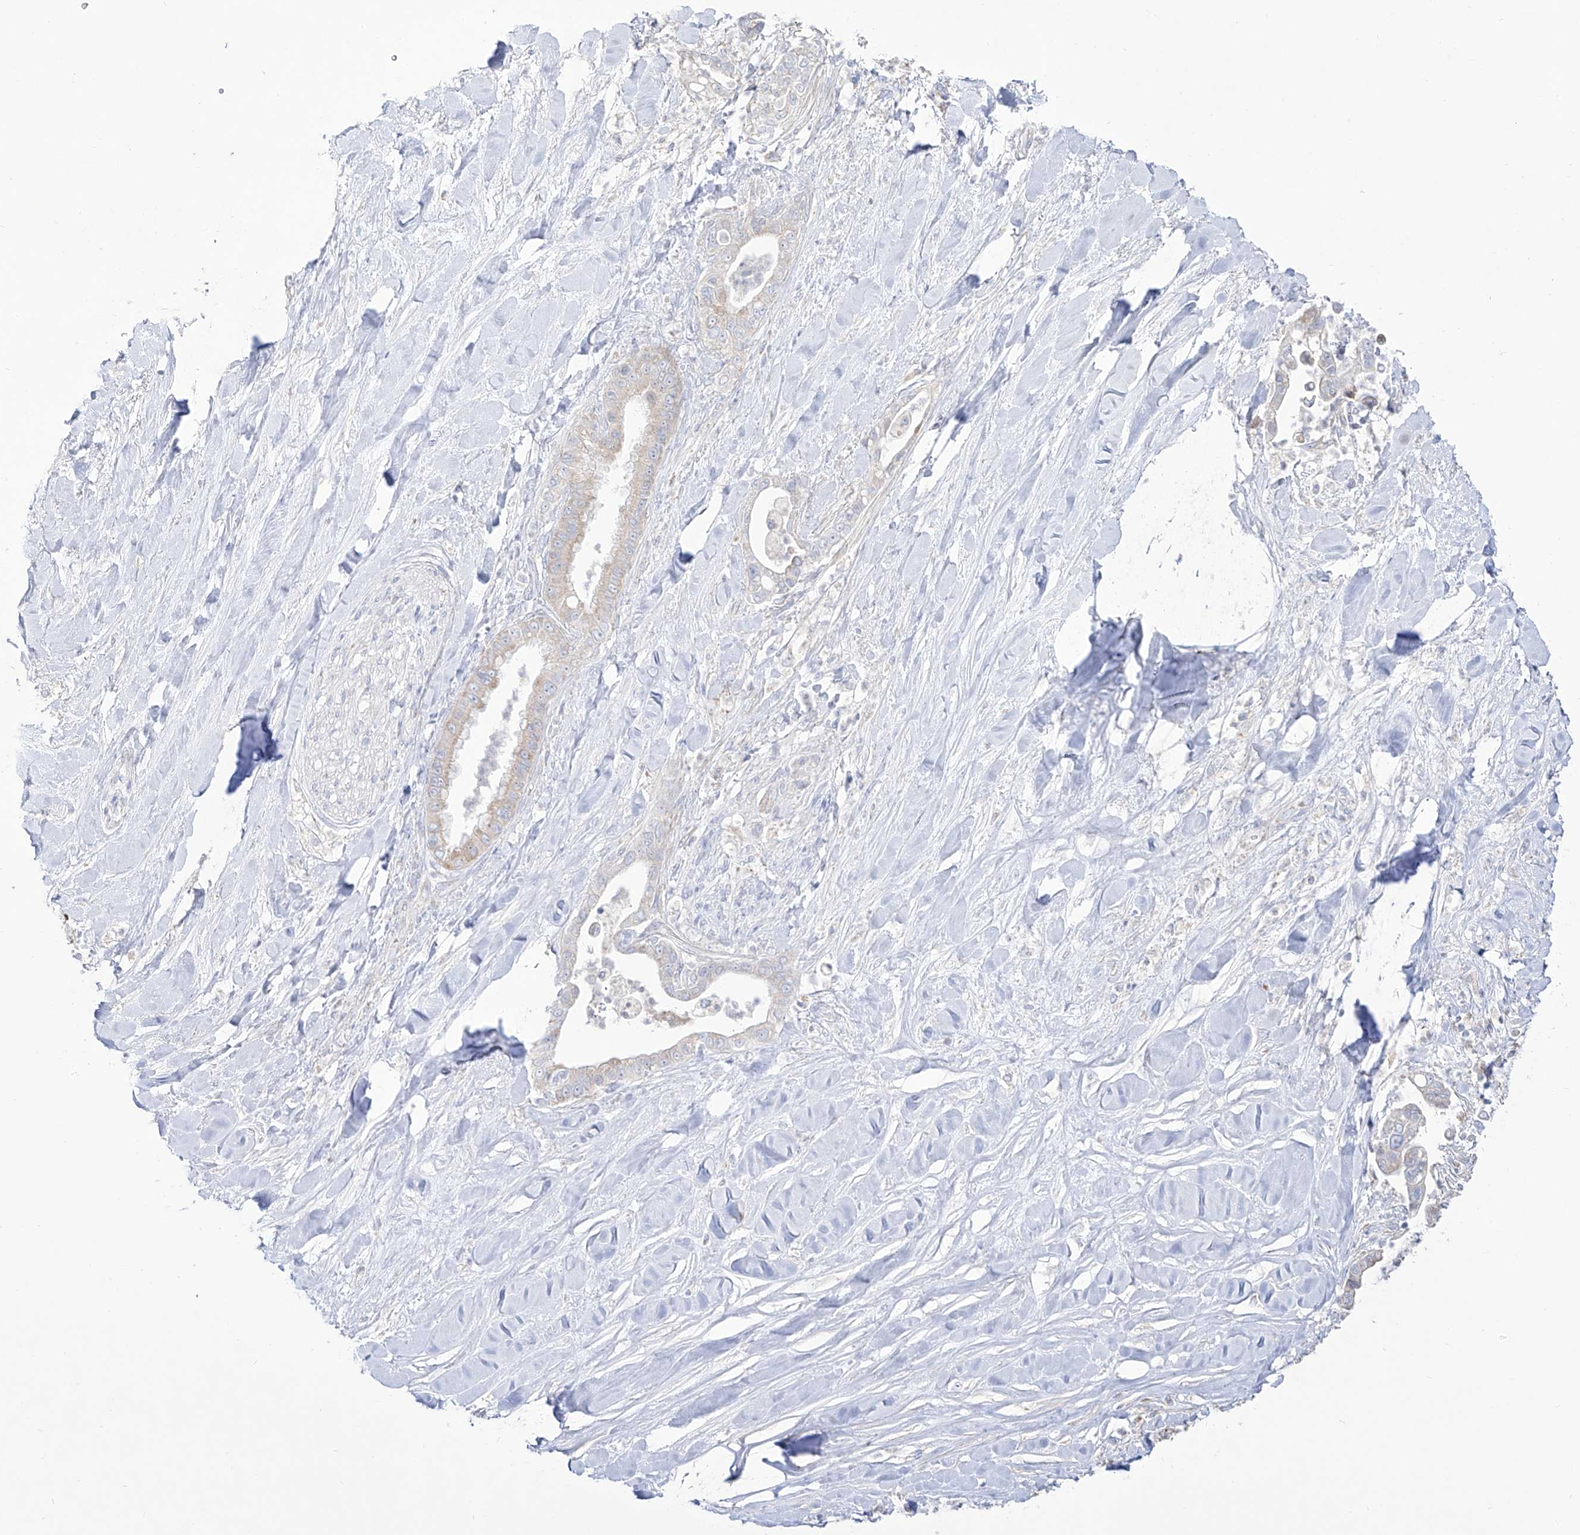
{"staining": {"intensity": "weak", "quantity": "<25%", "location": "cytoplasmic/membranous"}, "tissue": "liver cancer", "cell_type": "Tumor cells", "image_type": "cancer", "snomed": [{"axis": "morphology", "description": "Cholangiocarcinoma"}, {"axis": "topography", "description": "Liver"}], "caption": "There is no significant staining in tumor cells of cholangiocarcinoma (liver). (Stains: DAB immunohistochemistry with hematoxylin counter stain, Microscopy: brightfield microscopy at high magnification).", "gene": "RCHY1", "patient": {"sex": "female", "age": 54}}